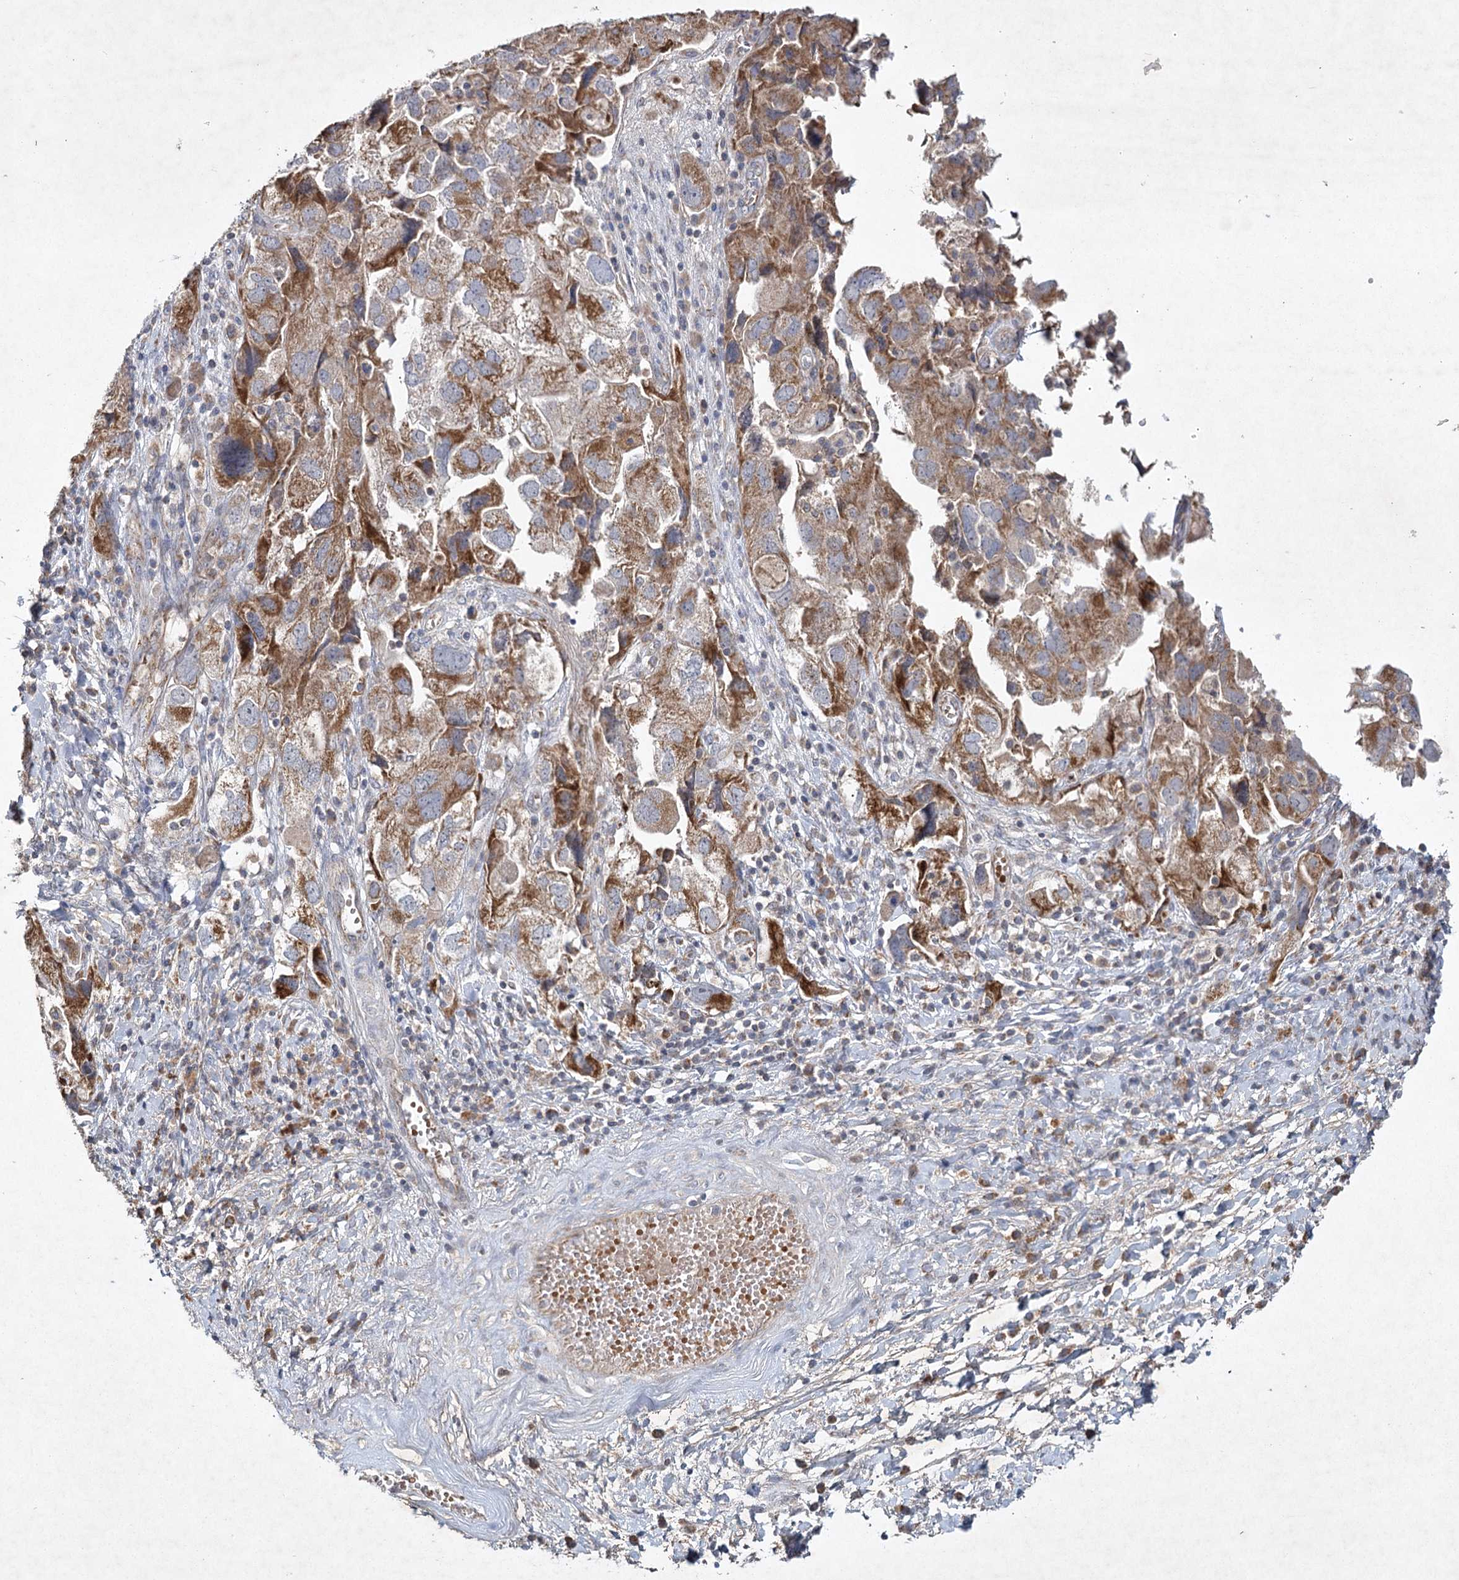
{"staining": {"intensity": "moderate", "quantity": ">75%", "location": "cytoplasmic/membranous"}, "tissue": "ovarian cancer", "cell_type": "Tumor cells", "image_type": "cancer", "snomed": [{"axis": "morphology", "description": "Carcinoma, NOS"}, {"axis": "morphology", "description": "Cystadenocarcinoma, serous, NOS"}, {"axis": "topography", "description": "Ovary"}], "caption": "A brown stain shows moderate cytoplasmic/membranous staining of a protein in human ovarian cancer tumor cells.", "gene": "MRPL44", "patient": {"sex": "female", "age": 69}}